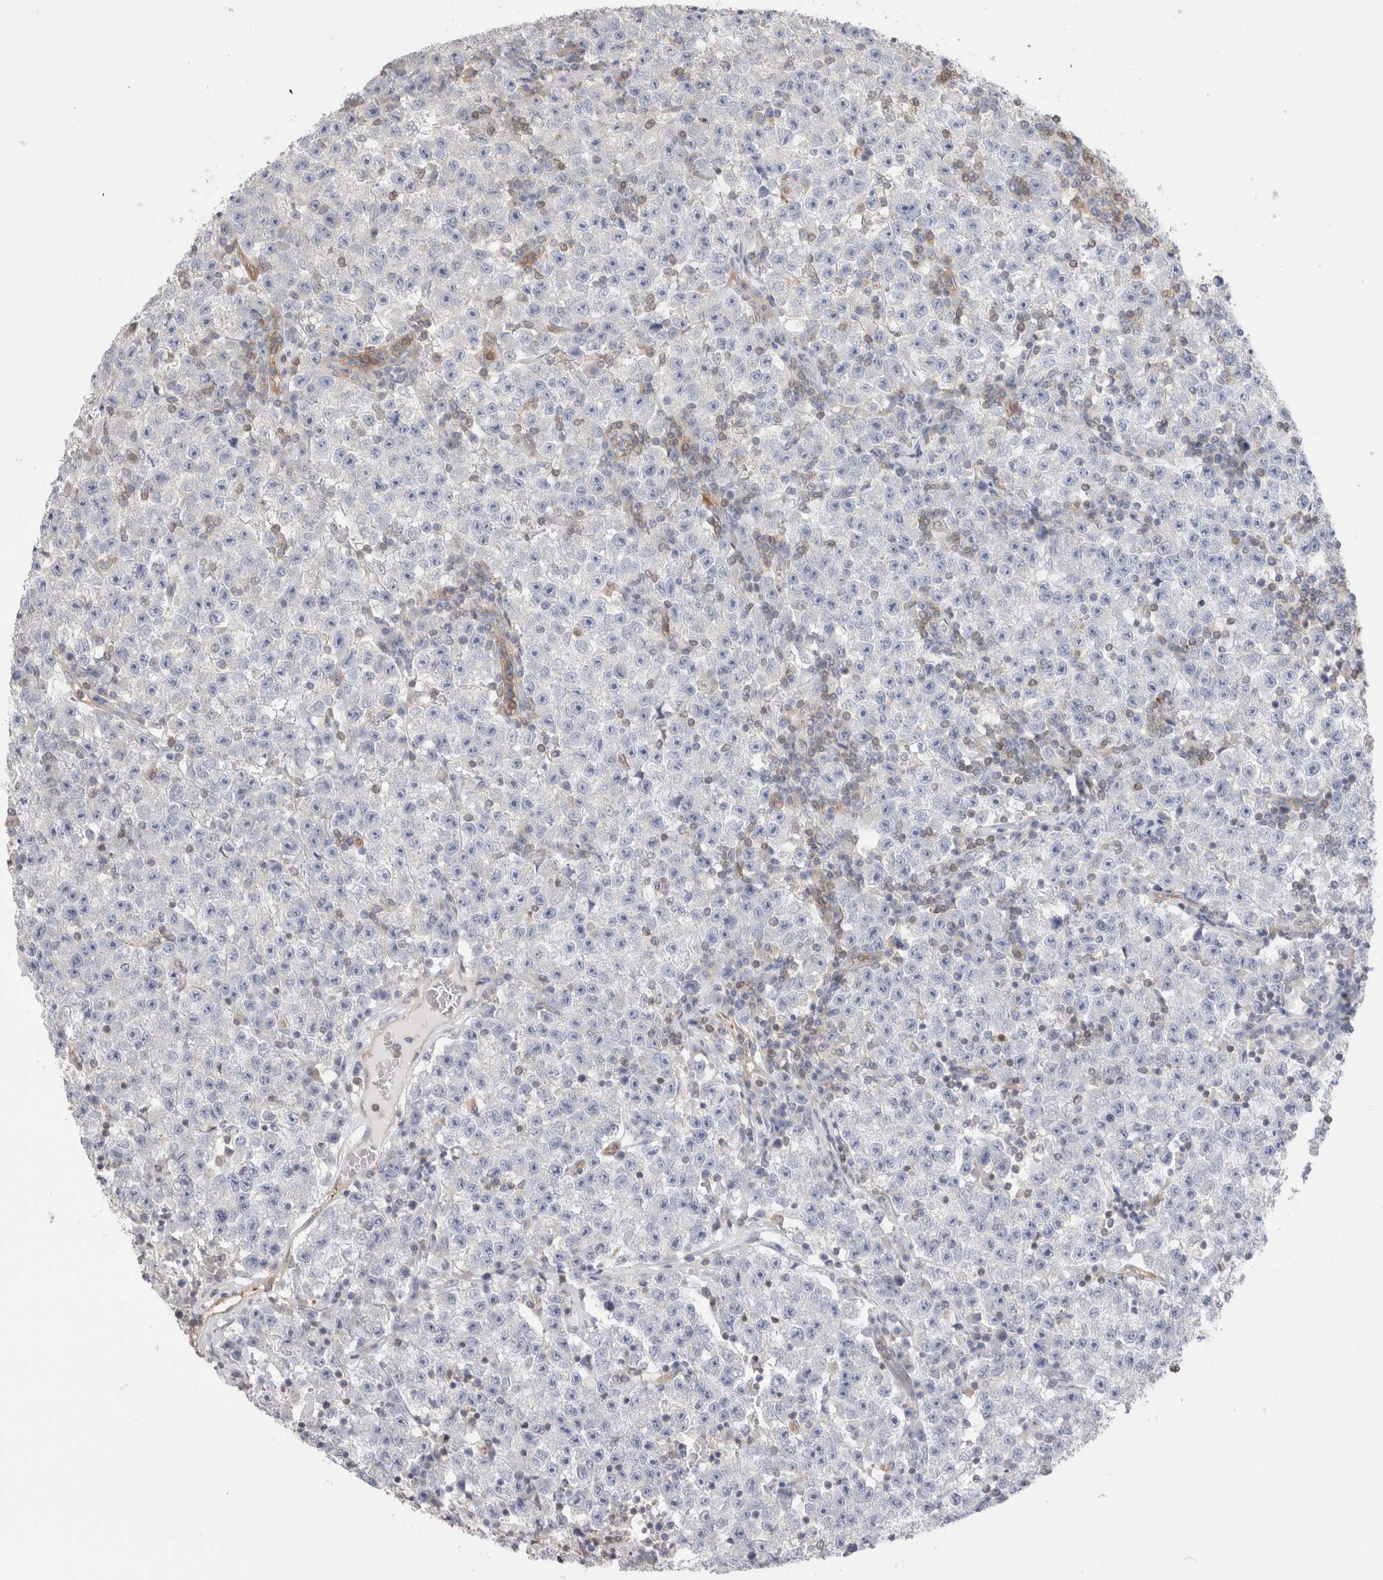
{"staining": {"intensity": "negative", "quantity": "none", "location": "none"}, "tissue": "testis cancer", "cell_type": "Tumor cells", "image_type": "cancer", "snomed": [{"axis": "morphology", "description": "Seminoma, NOS"}, {"axis": "topography", "description": "Testis"}], "caption": "A micrograph of seminoma (testis) stained for a protein reveals no brown staining in tumor cells.", "gene": "CAPN2", "patient": {"sex": "male", "age": 22}}